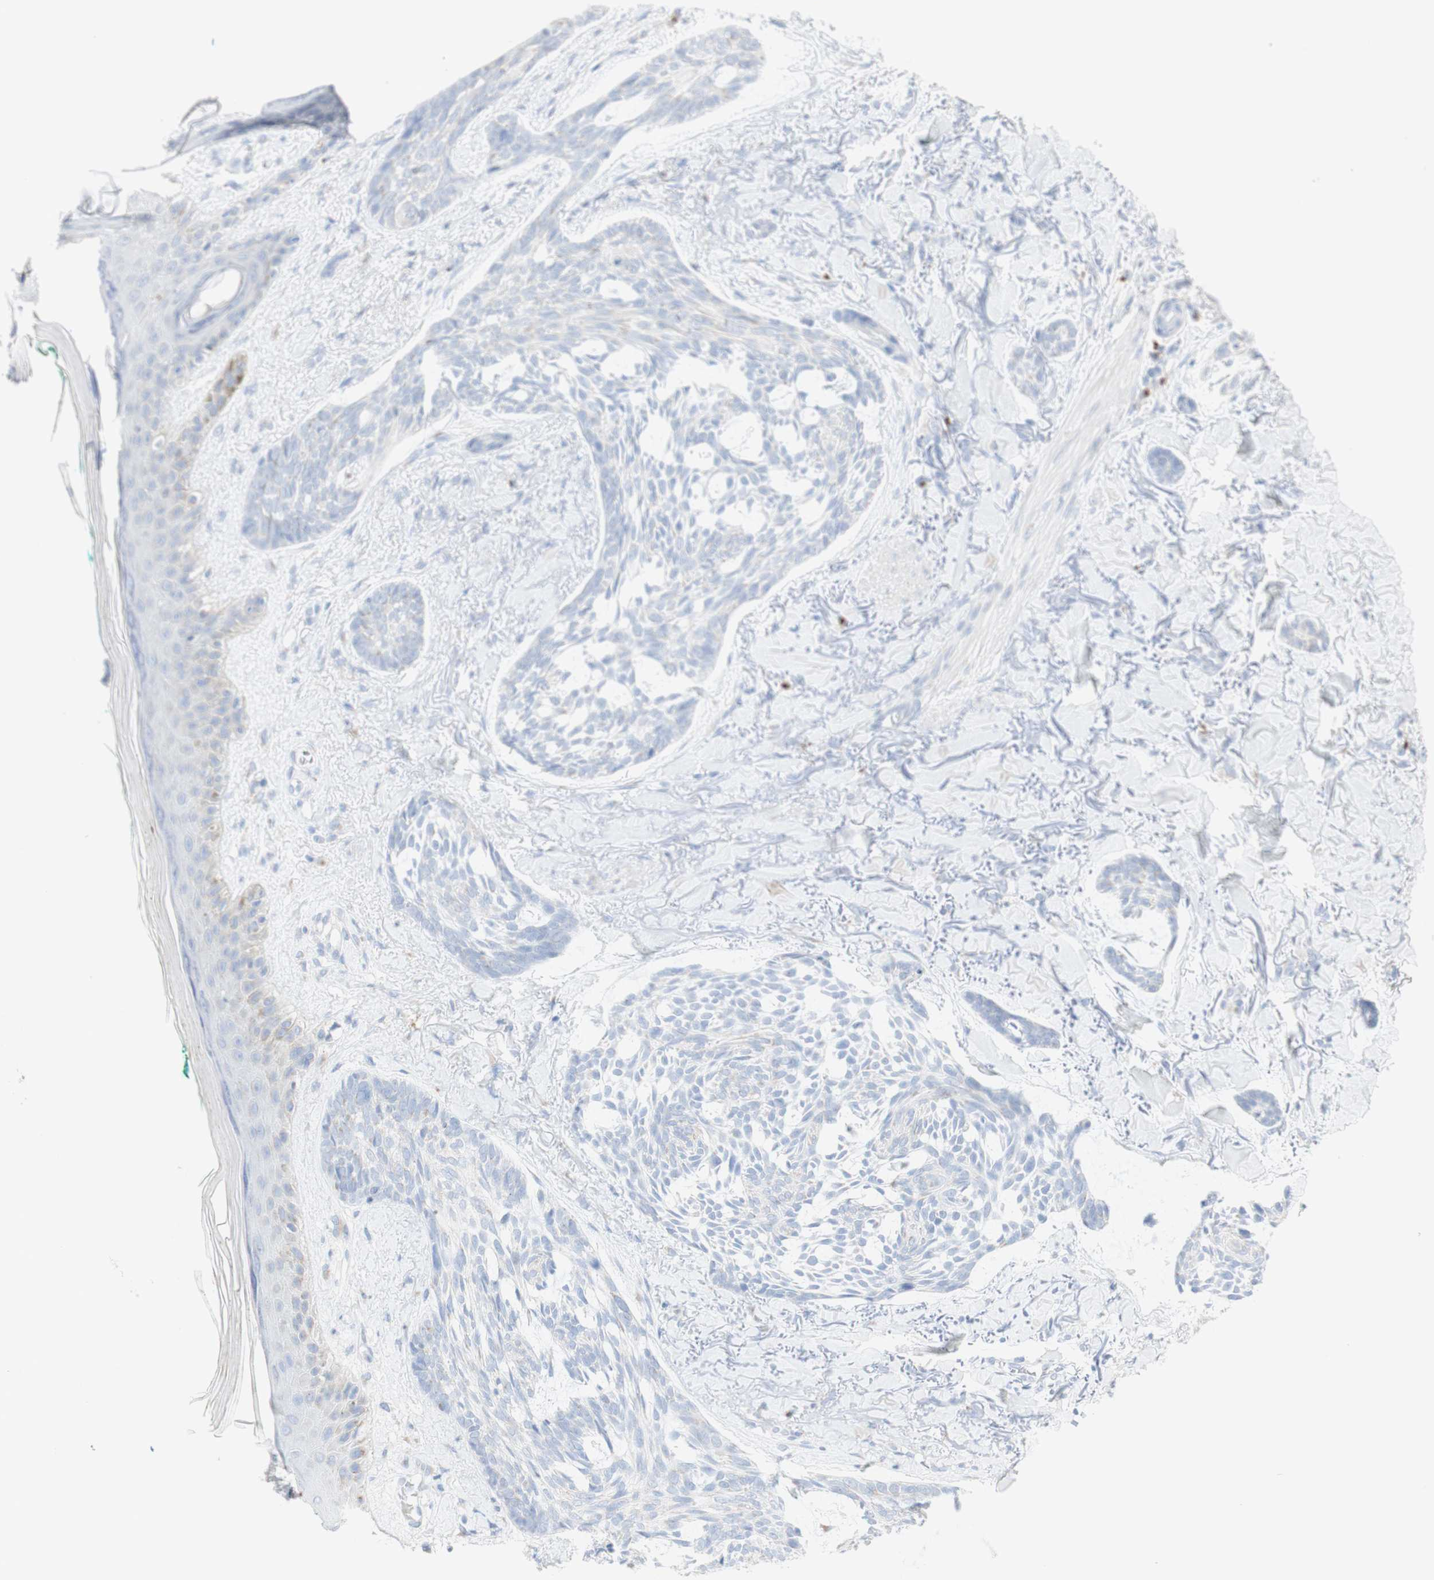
{"staining": {"intensity": "negative", "quantity": "none", "location": "none"}, "tissue": "skin cancer", "cell_type": "Tumor cells", "image_type": "cancer", "snomed": [{"axis": "morphology", "description": "Basal cell carcinoma"}, {"axis": "topography", "description": "Skin"}], "caption": "DAB (3,3'-diaminobenzidine) immunohistochemical staining of human basal cell carcinoma (skin) shows no significant expression in tumor cells. (DAB IHC visualized using brightfield microscopy, high magnification).", "gene": "MANEA", "patient": {"sex": "male", "age": 43}}